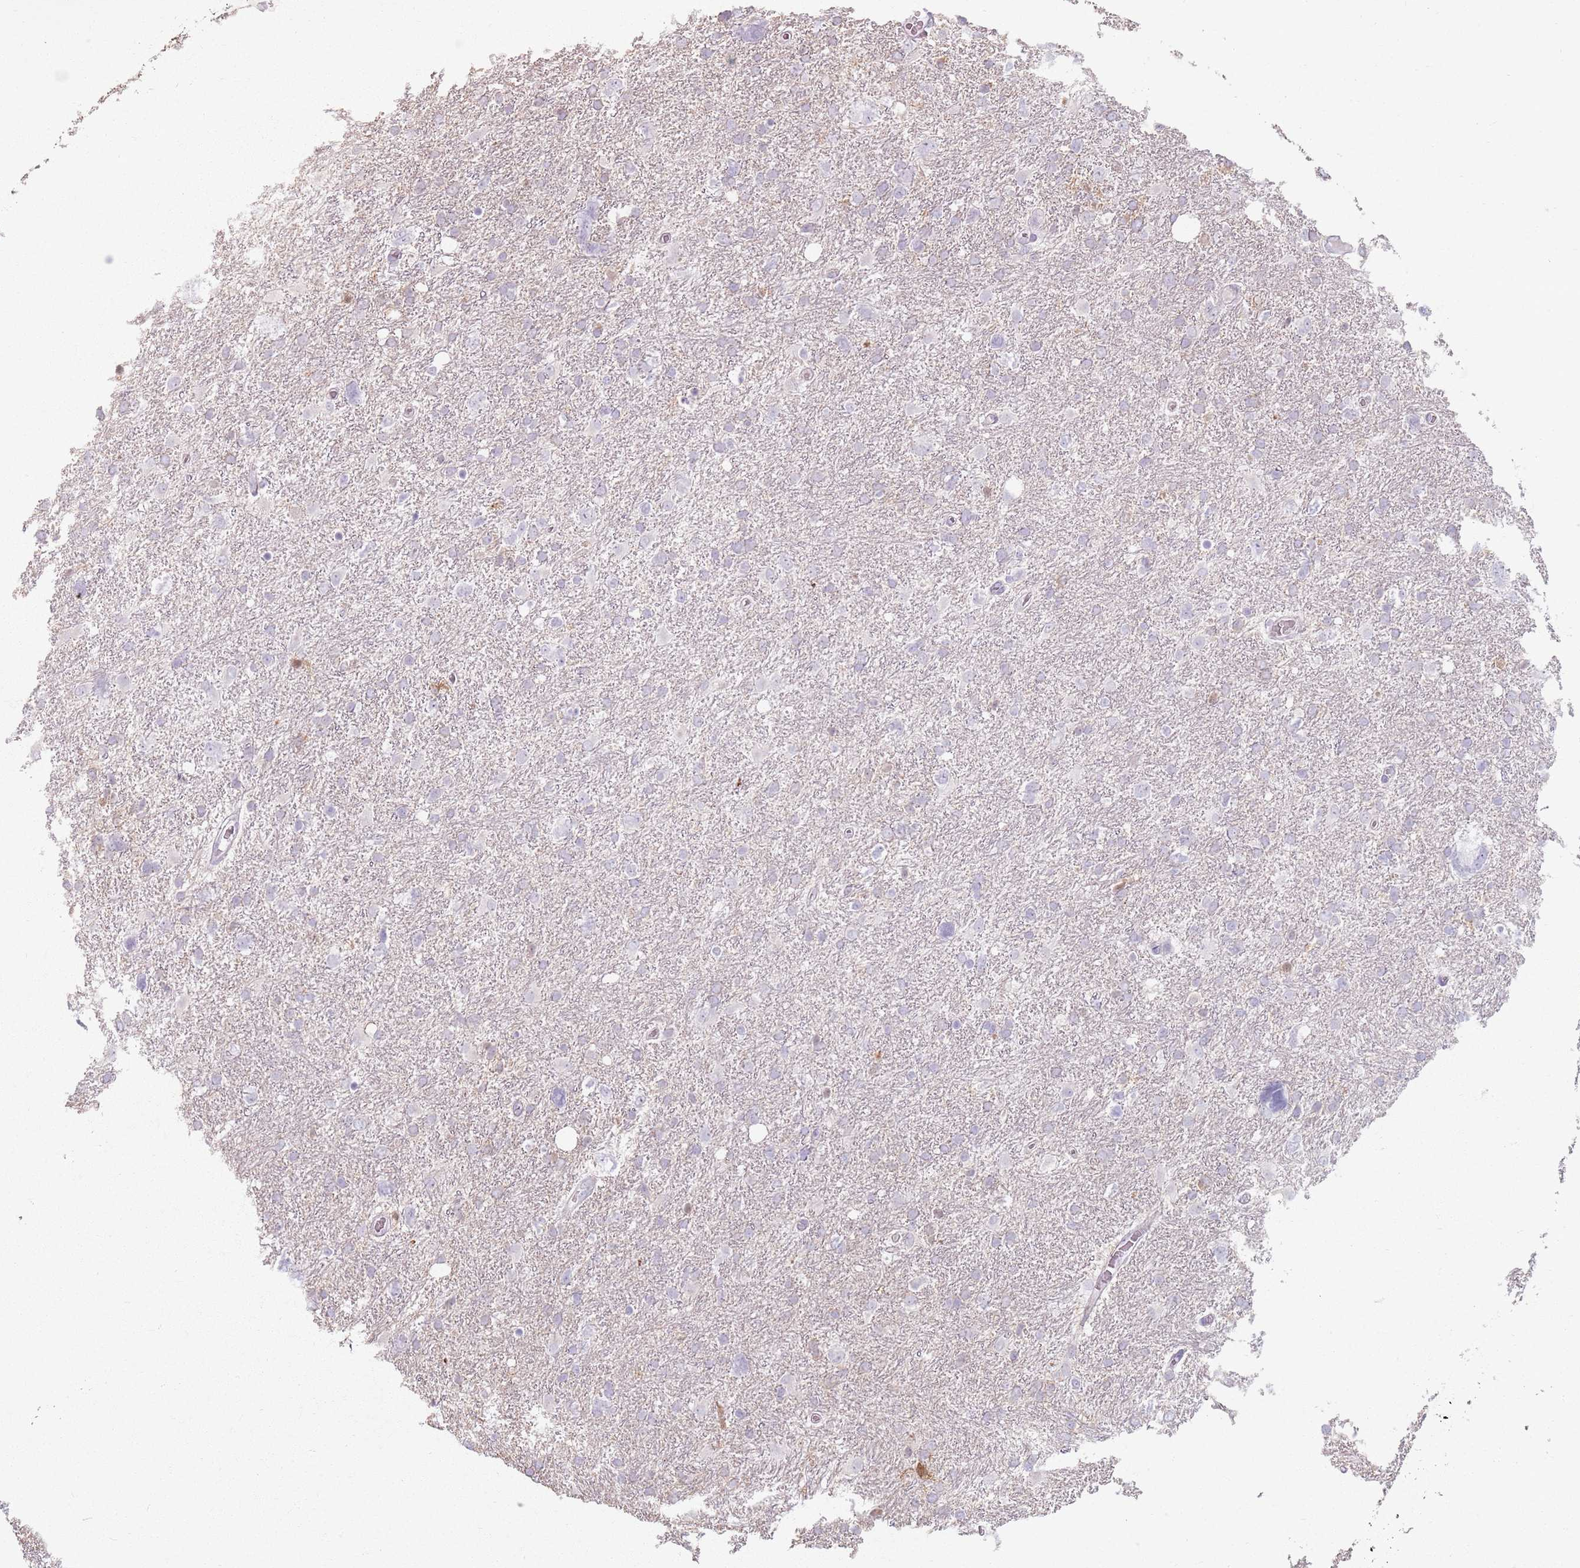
{"staining": {"intensity": "negative", "quantity": "none", "location": "none"}, "tissue": "glioma", "cell_type": "Tumor cells", "image_type": "cancer", "snomed": [{"axis": "morphology", "description": "Glioma, malignant, High grade"}, {"axis": "topography", "description": "Brain"}], "caption": "An immunohistochemistry photomicrograph of malignant high-grade glioma is shown. There is no staining in tumor cells of malignant high-grade glioma.", "gene": "GDPGP1", "patient": {"sex": "male", "age": 61}}